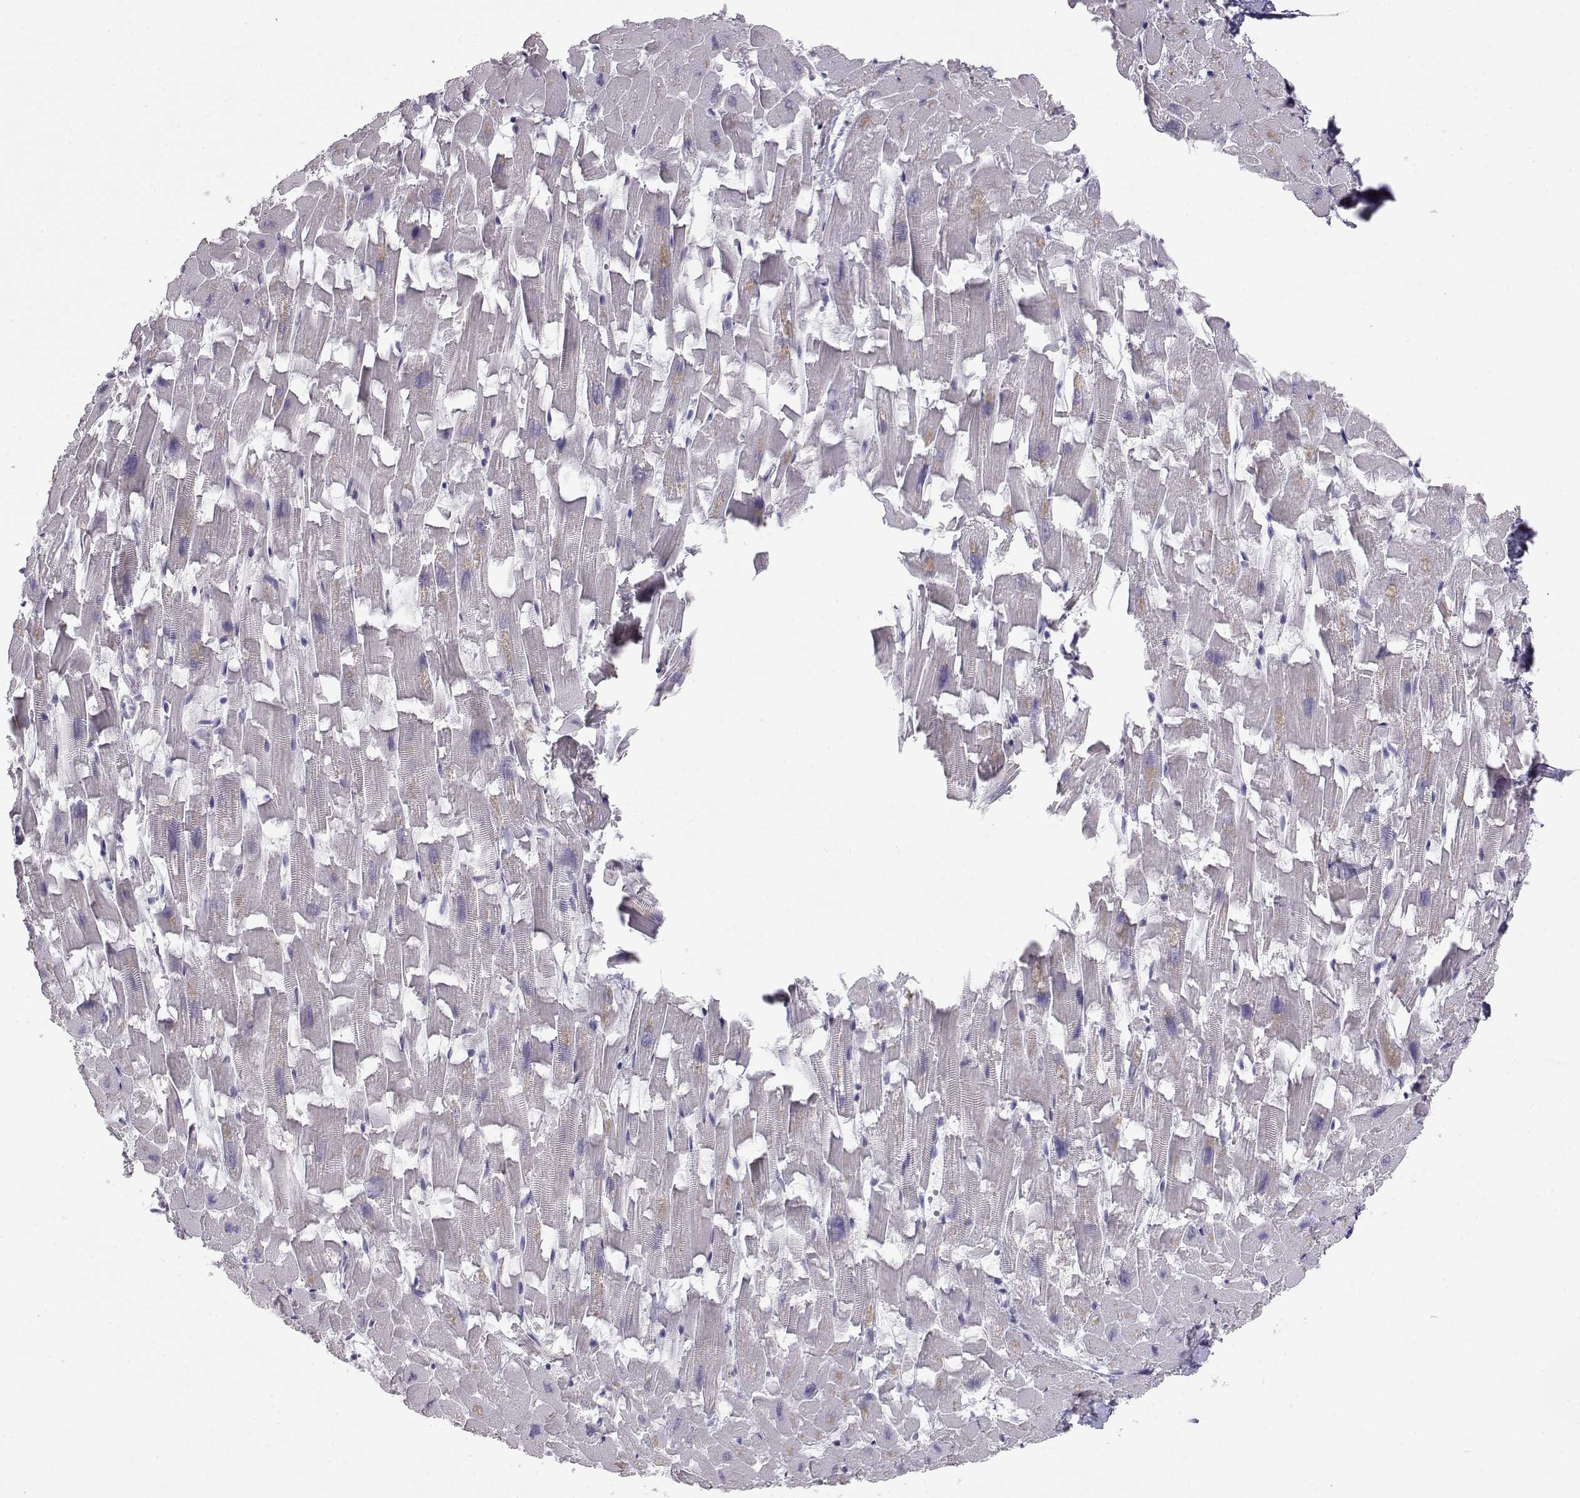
{"staining": {"intensity": "negative", "quantity": "none", "location": "none"}, "tissue": "heart muscle", "cell_type": "Cardiomyocytes", "image_type": "normal", "snomed": [{"axis": "morphology", "description": "Normal tissue, NOS"}, {"axis": "topography", "description": "Heart"}], "caption": "The photomicrograph shows no staining of cardiomyocytes in normal heart muscle.", "gene": "LAMB3", "patient": {"sex": "female", "age": 64}}